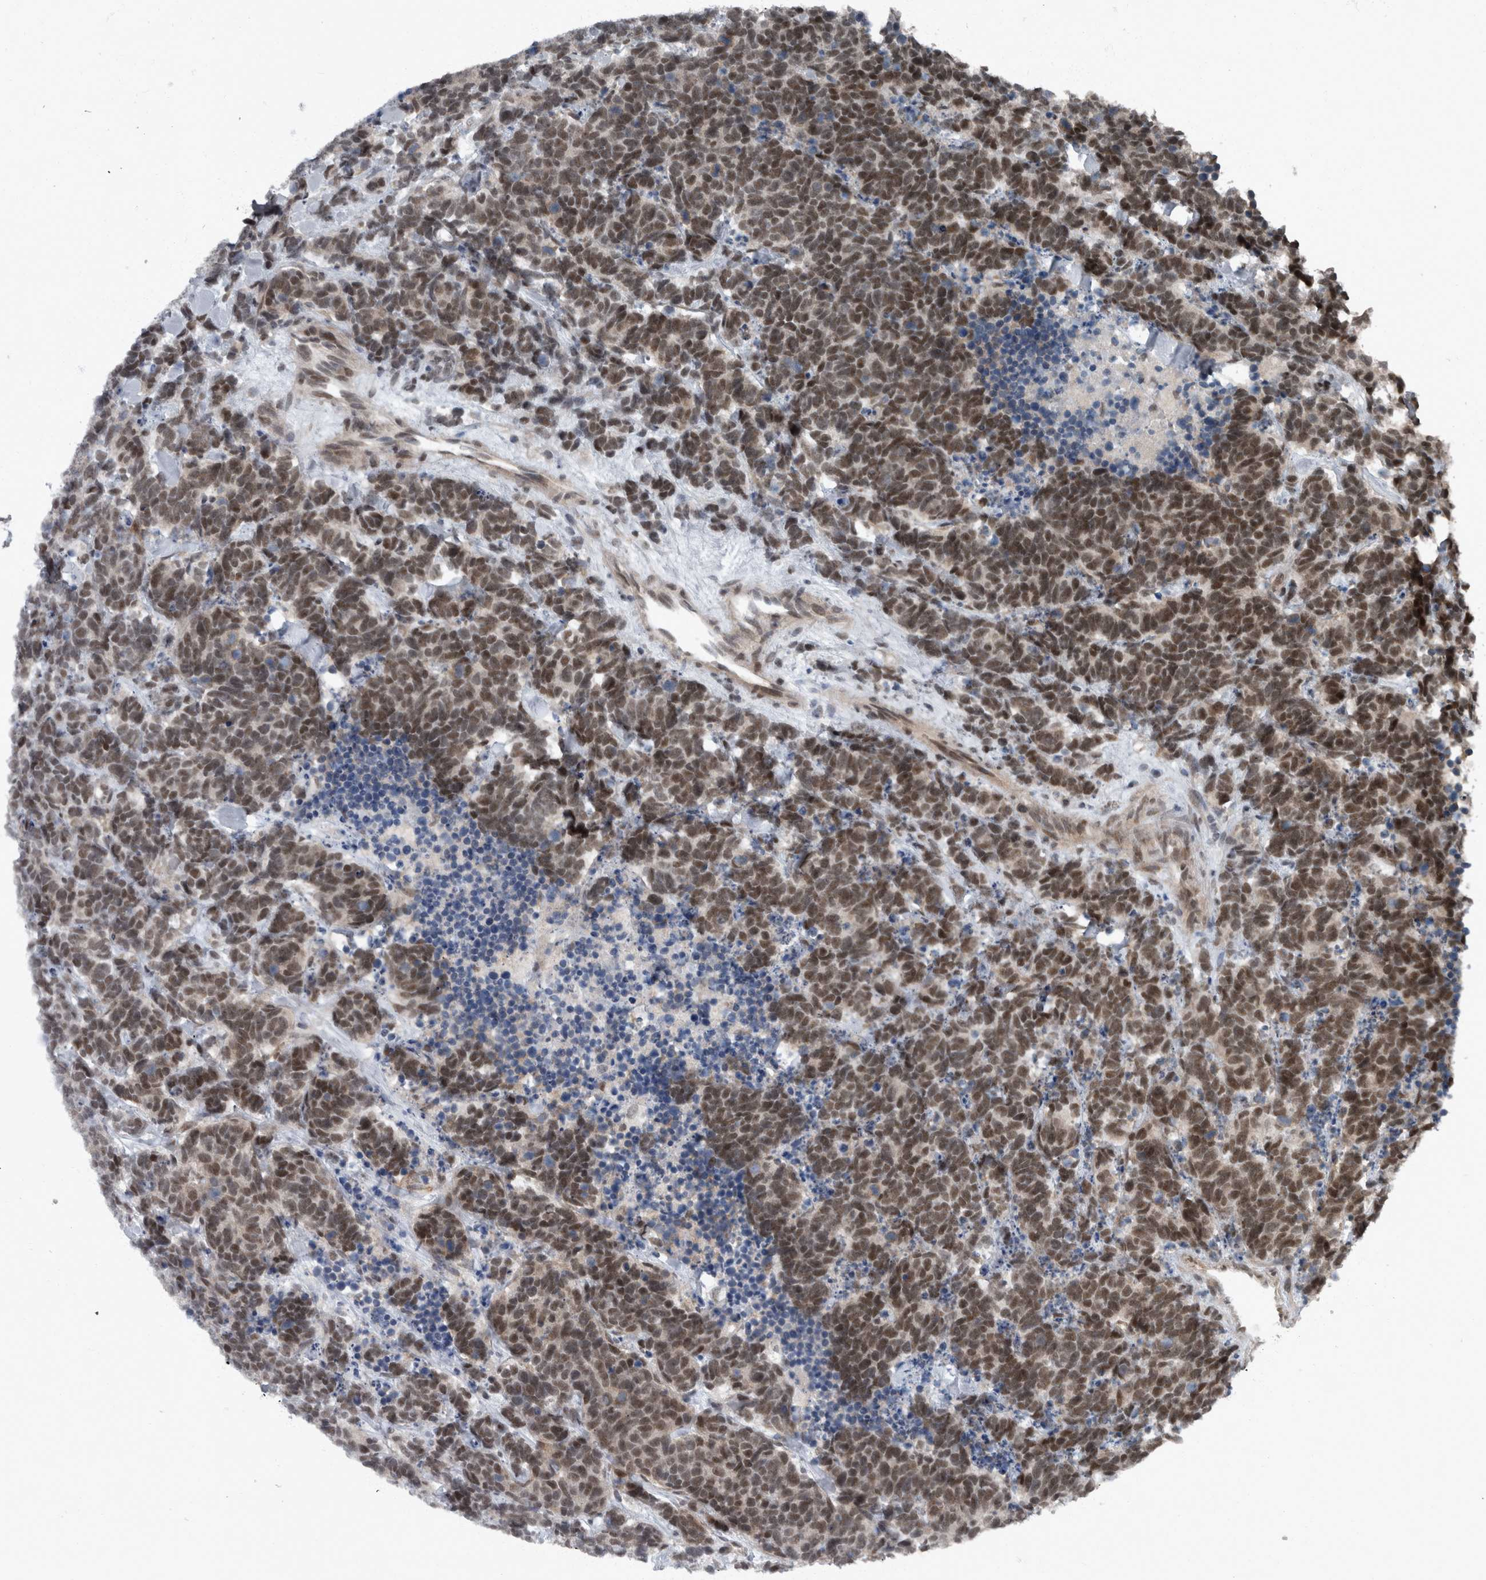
{"staining": {"intensity": "moderate", "quantity": "25%-75%", "location": "nuclear"}, "tissue": "carcinoid", "cell_type": "Tumor cells", "image_type": "cancer", "snomed": [{"axis": "morphology", "description": "Carcinoma, NOS"}, {"axis": "morphology", "description": "Carcinoid, malignant, NOS"}, {"axis": "topography", "description": "Urinary bladder"}], "caption": "Carcinoma stained with a protein marker reveals moderate staining in tumor cells.", "gene": "WDR33", "patient": {"sex": "male", "age": 57}}